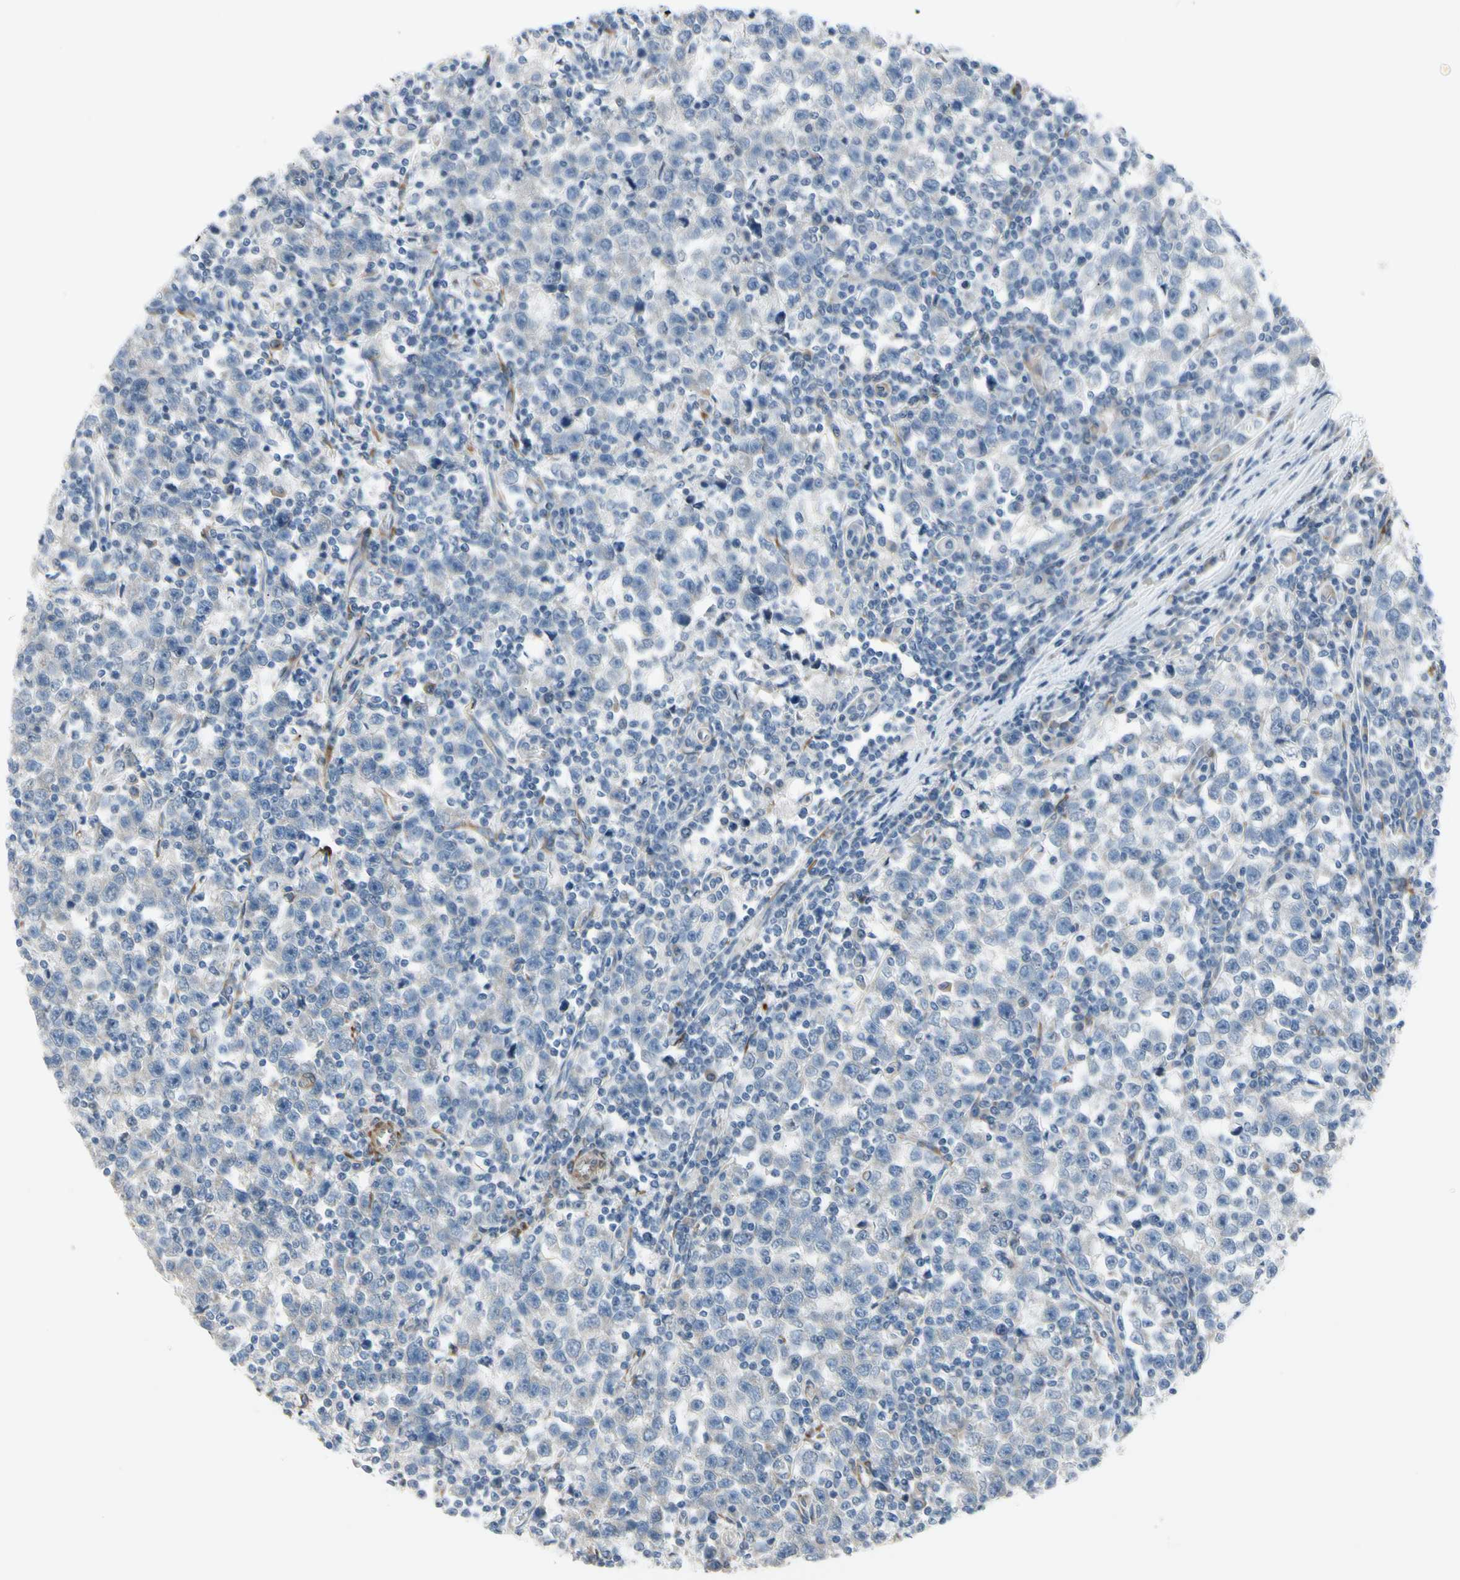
{"staining": {"intensity": "negative", "quantity": "none", "location": "none"}, "tissue": "testis cancer", "cell_type": "Tumor cells", "image_type": "cancer", "snomed": [{"axis": "morphology", "description": "Seminoma, NOS"}, {"axis": "topography", "description": "Testis"}], "caption": "This is a image of immunohistochemistry staining of testis cancer (seminoma), which shows no staining in tumor cells. The staining was performed using DAB to visualize the protein expression in brown, while the nuclei were stained in blue with hematoxylin (Magnification: 20x).", "gene": "MAP2", "patient": {"sex": "male", "age": 43}}